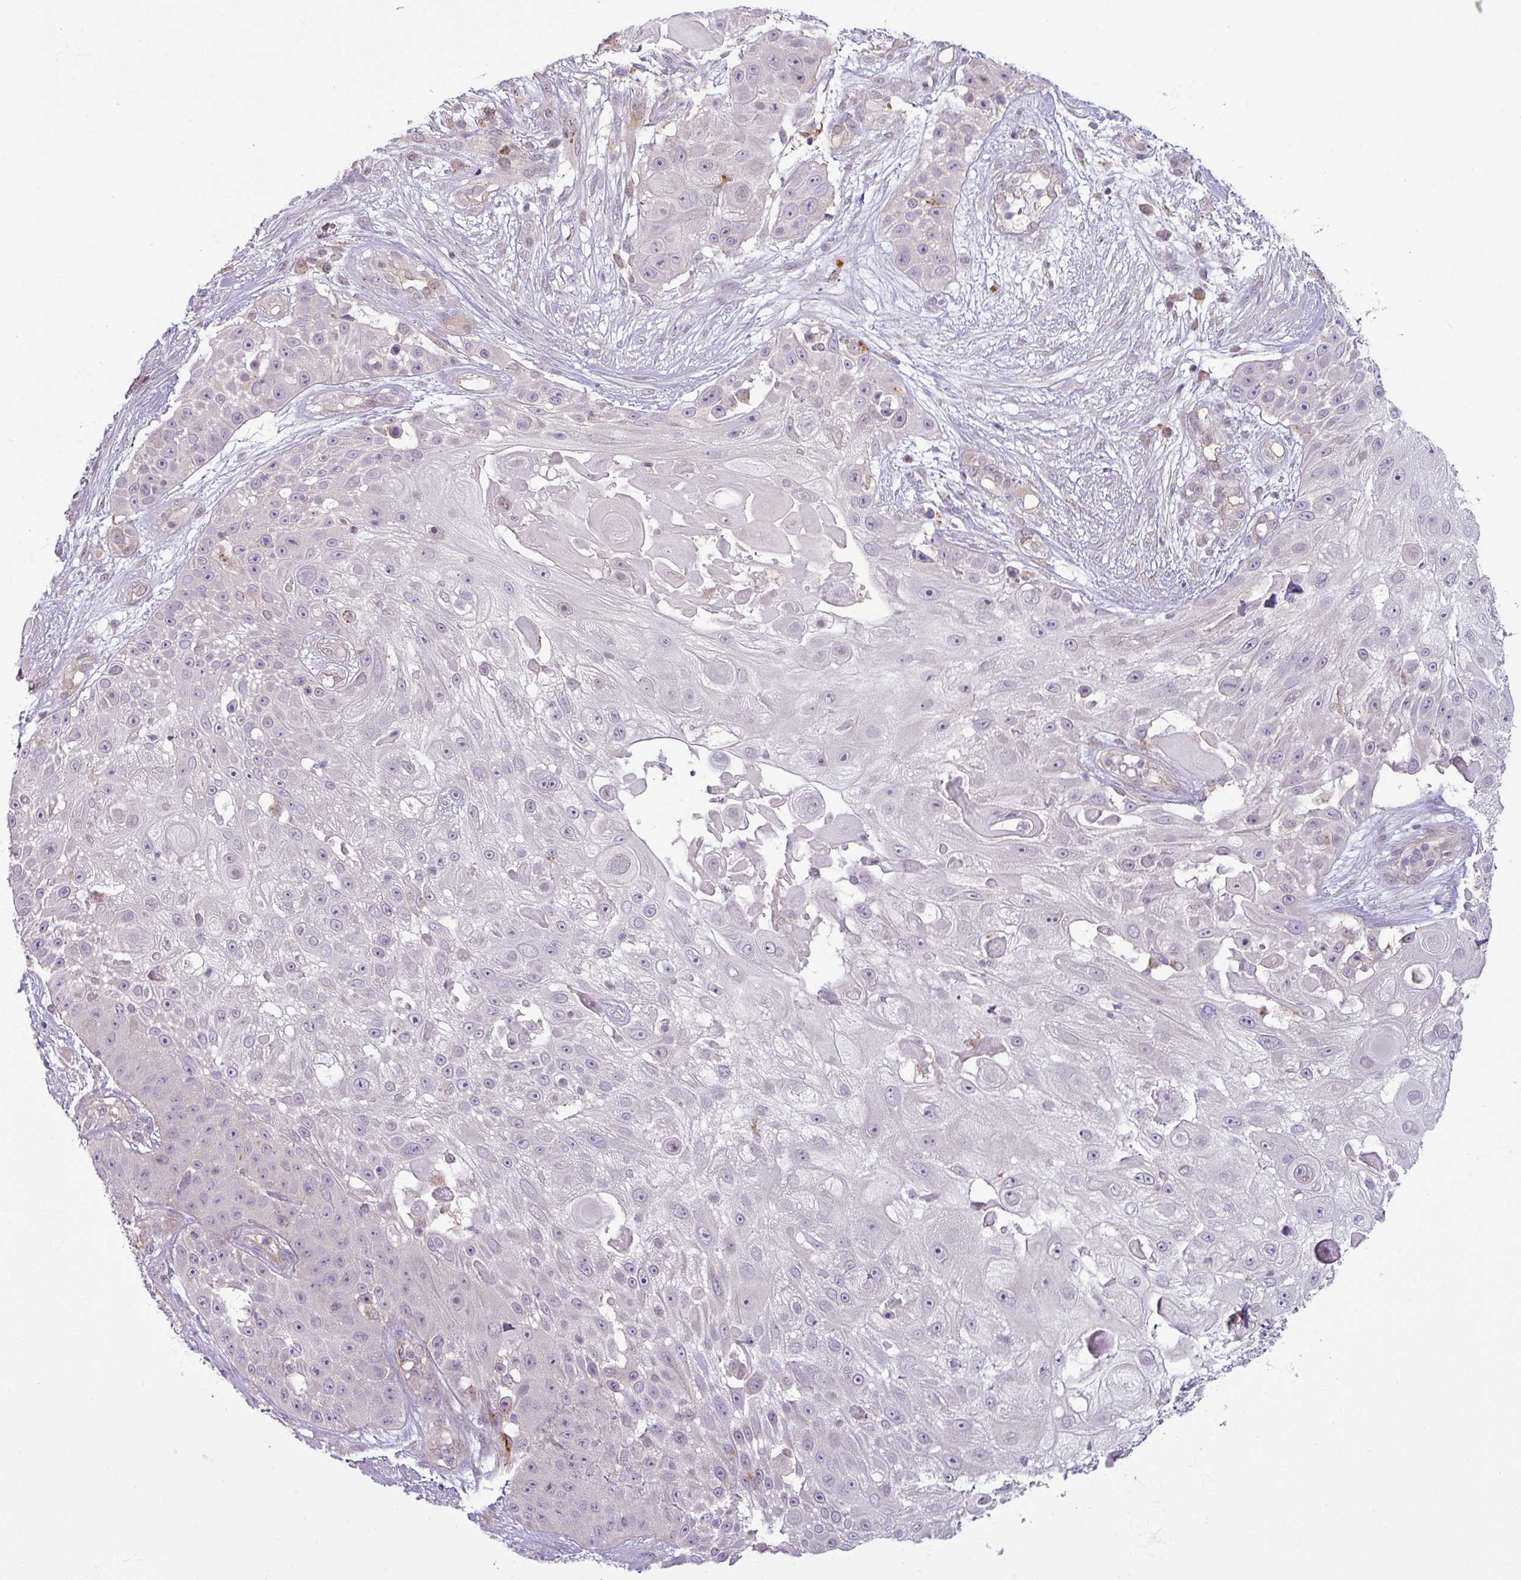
{"staining": {"intensity": "negative", "quantity": "none", "location": "none"}, "tissue": "skin cancer", "cell_type": "Tumor cells", "image_type": "cancer", "snomed": [{"axis": "morphology", "description": "Squamous cell carcinoma, NOS"}, {"axis": "topography", "description": "Skin"}], "caption": "Tumor cells are negative for protein expression in human squamous cell carcinoma (skin).", "gene": "CCDC144A", "patient": {"sex": "female", "age": 86}}